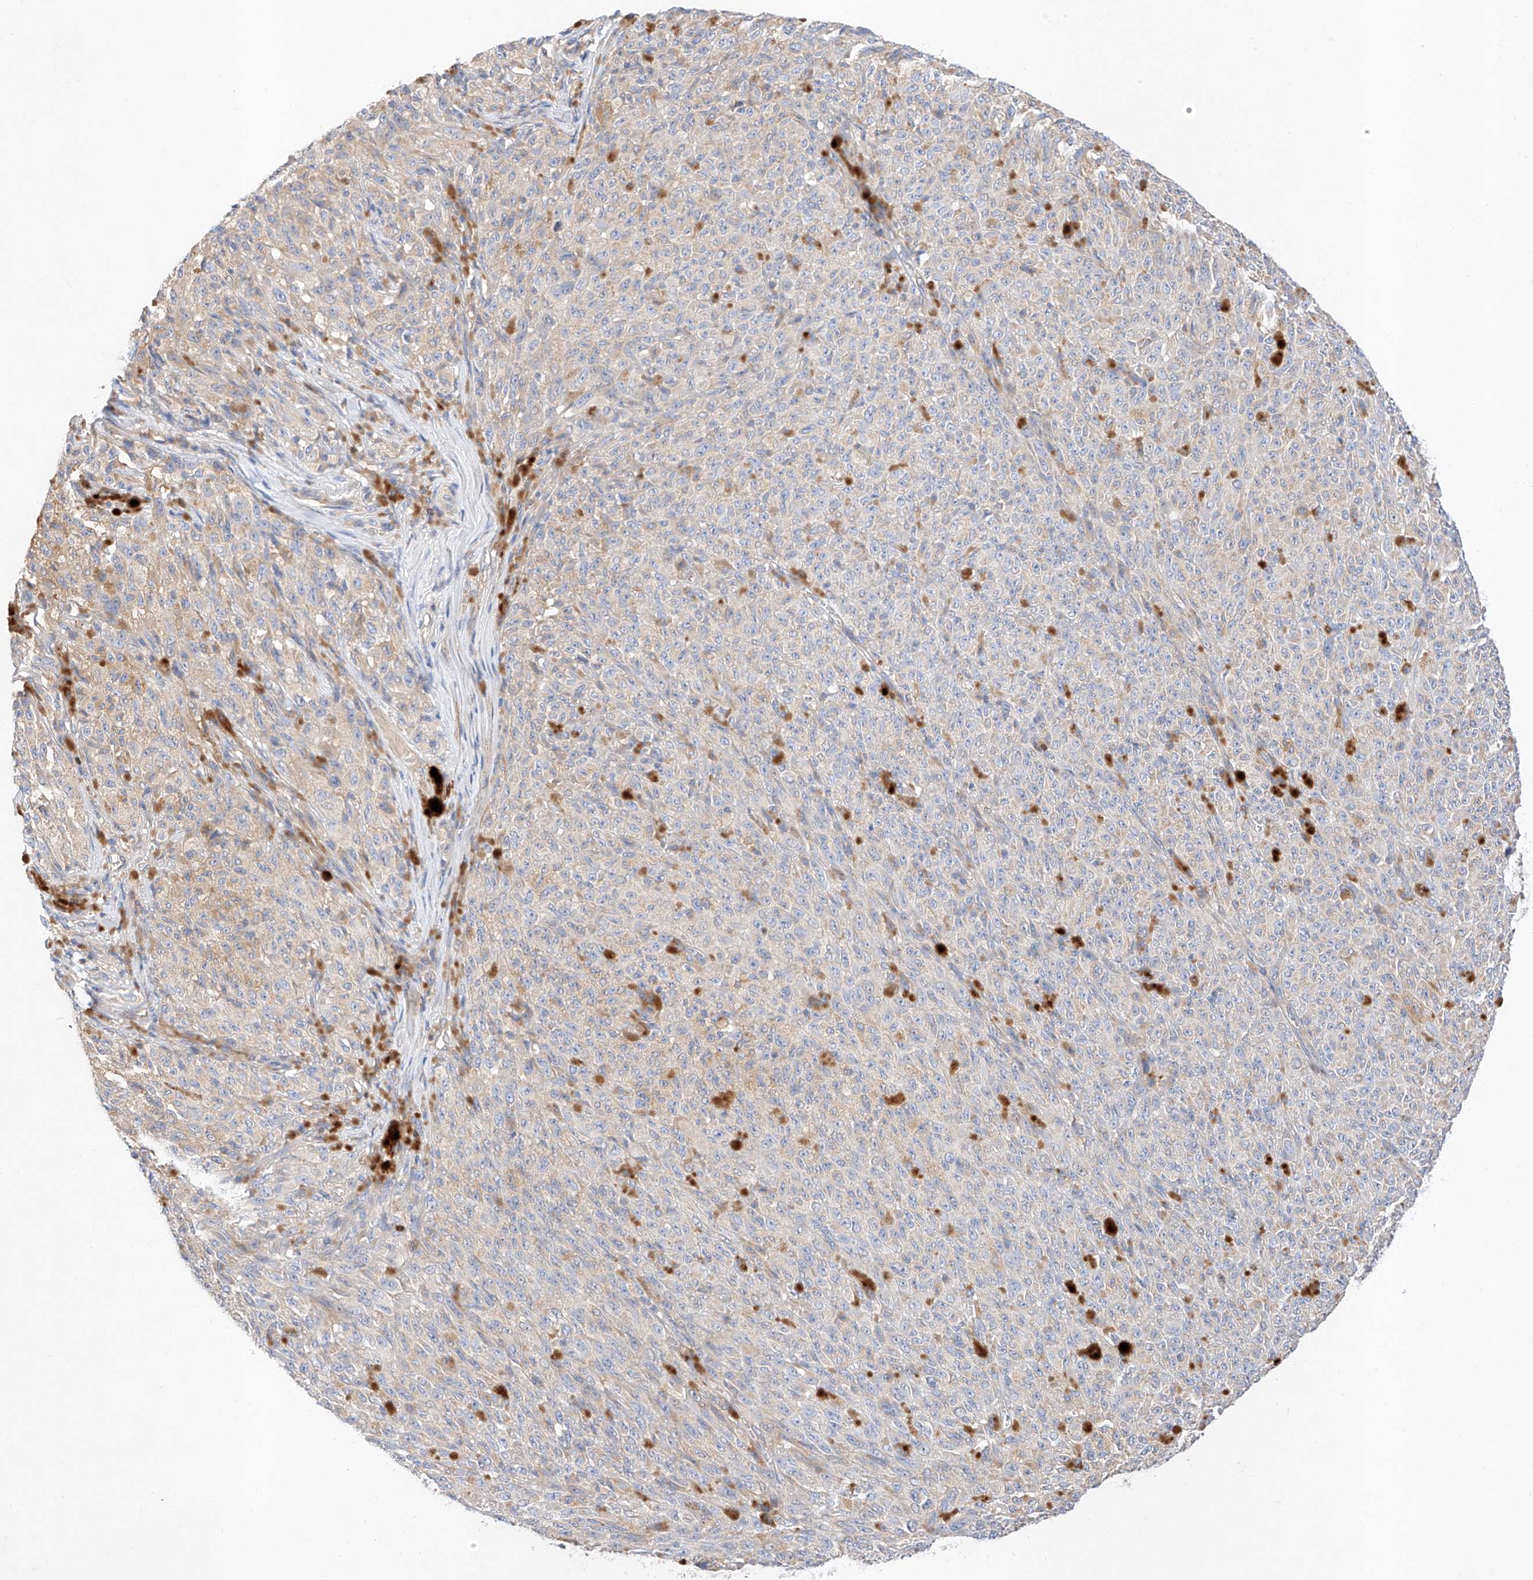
{"staining": {"intensity": "negative", "quantity": "none", "location": "none"}, "tissue": "melanoma", "cell_type": "Tumor cells", "image_type": "cancer", "snomed": [{"axis": "morphology", "description": "Malignant melanoma, NOS"}, {"axis": "topography", "description": "Skin"}], "caption": "IHC of human malignant melanoma reveals no positivity in tumor cells.", "gene": "C6orf118", "patient": {"sex": "female", "age": 82}}